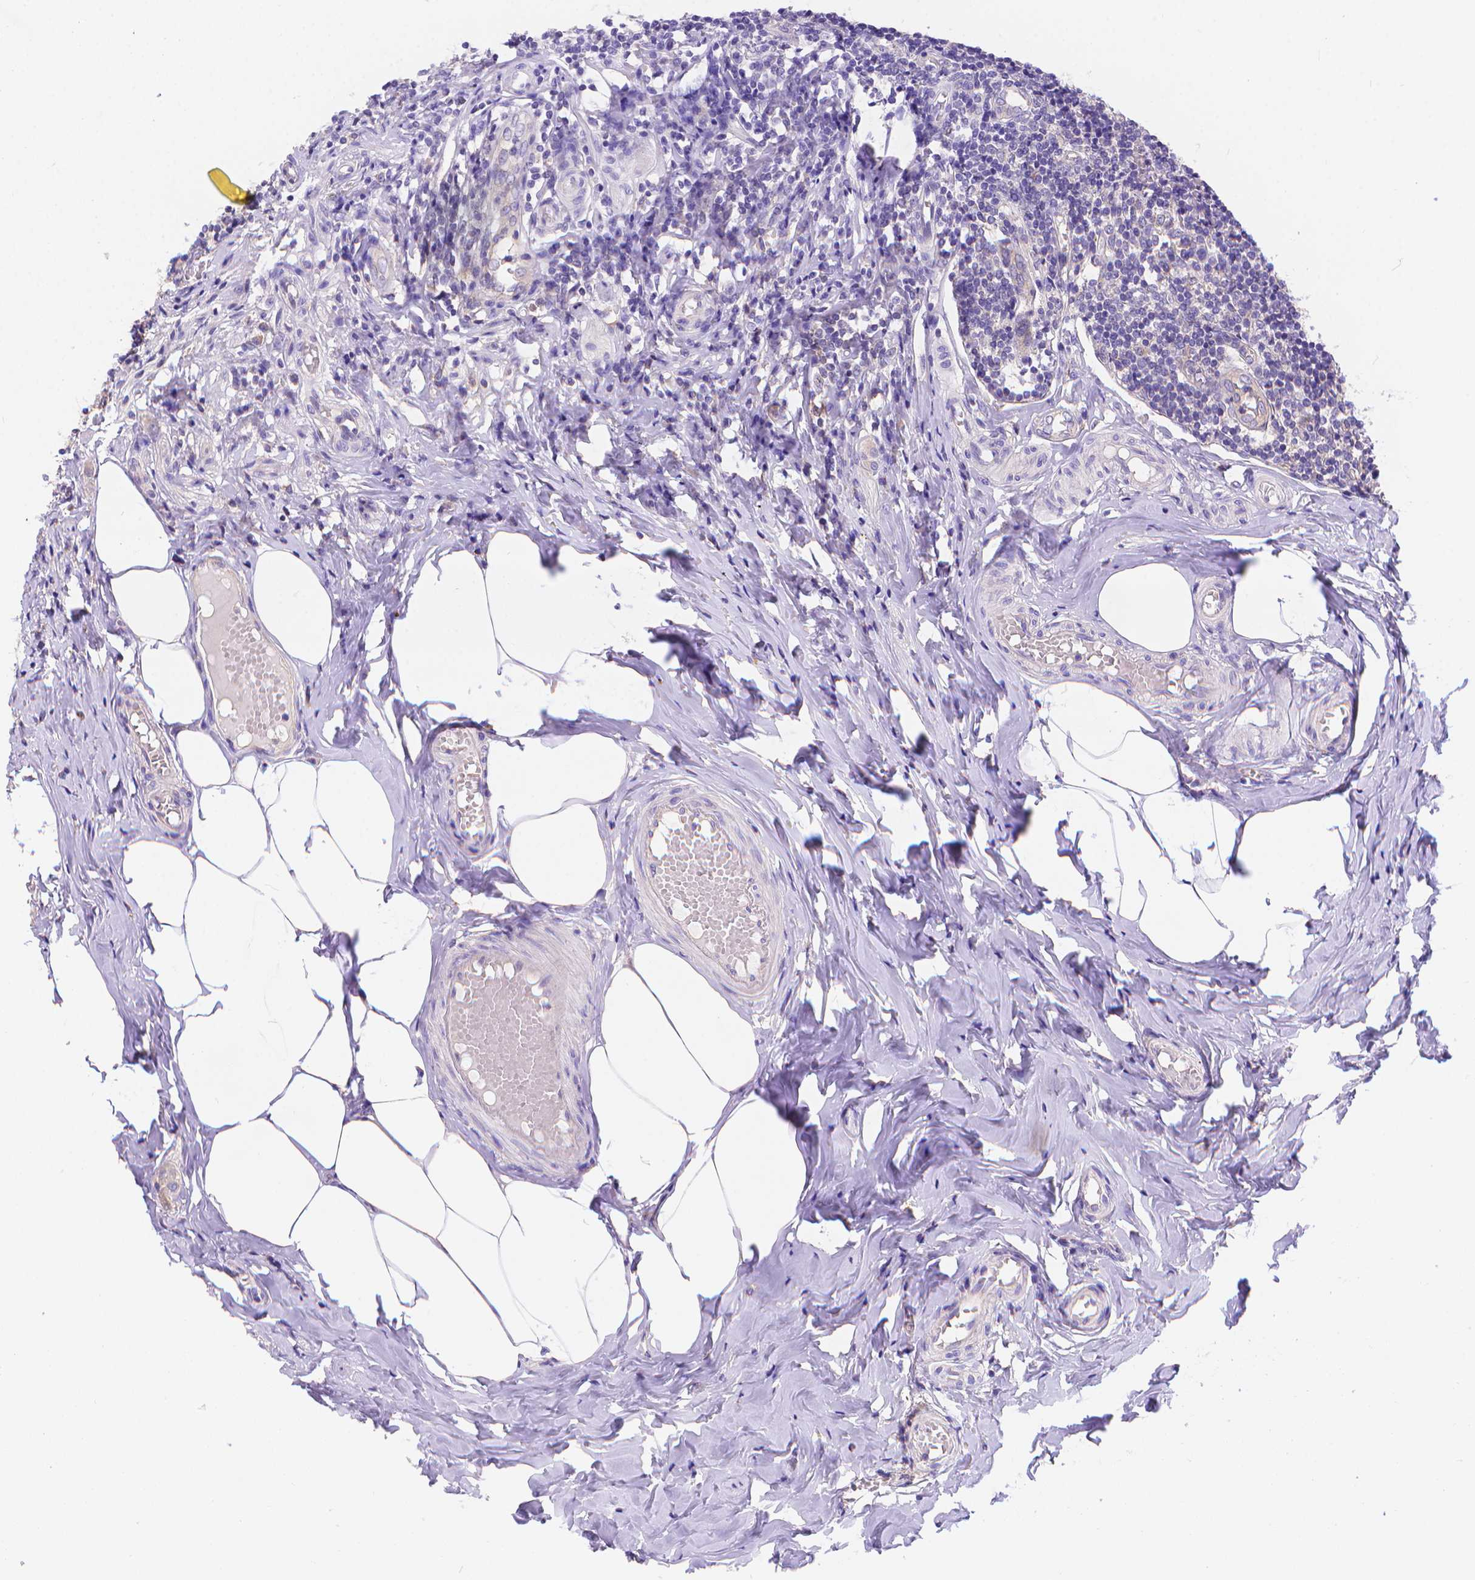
{"staining": {"intensity": "weak", "quantity": ">75%", "location": "cytoplasmic/membranous"}, "tissue": "appendix", "cell_type": "Glandular cells", "image_type": "normal", "snomed": [{"axis": "morphology", "description": "Normal tissue, NOS"}, {"axis": "topography", "description": "Appendix"}], "caption": "Unremarkable appendix reveals weak cytoplasmic/membranous staining in about >75% of glandular cells, visualized by immunohistochemistry. (Brightfield microscopy of DAB IHC at high magnification).", "gene": "ARAP1", "patient": {"sex": "female", "age": 32}}